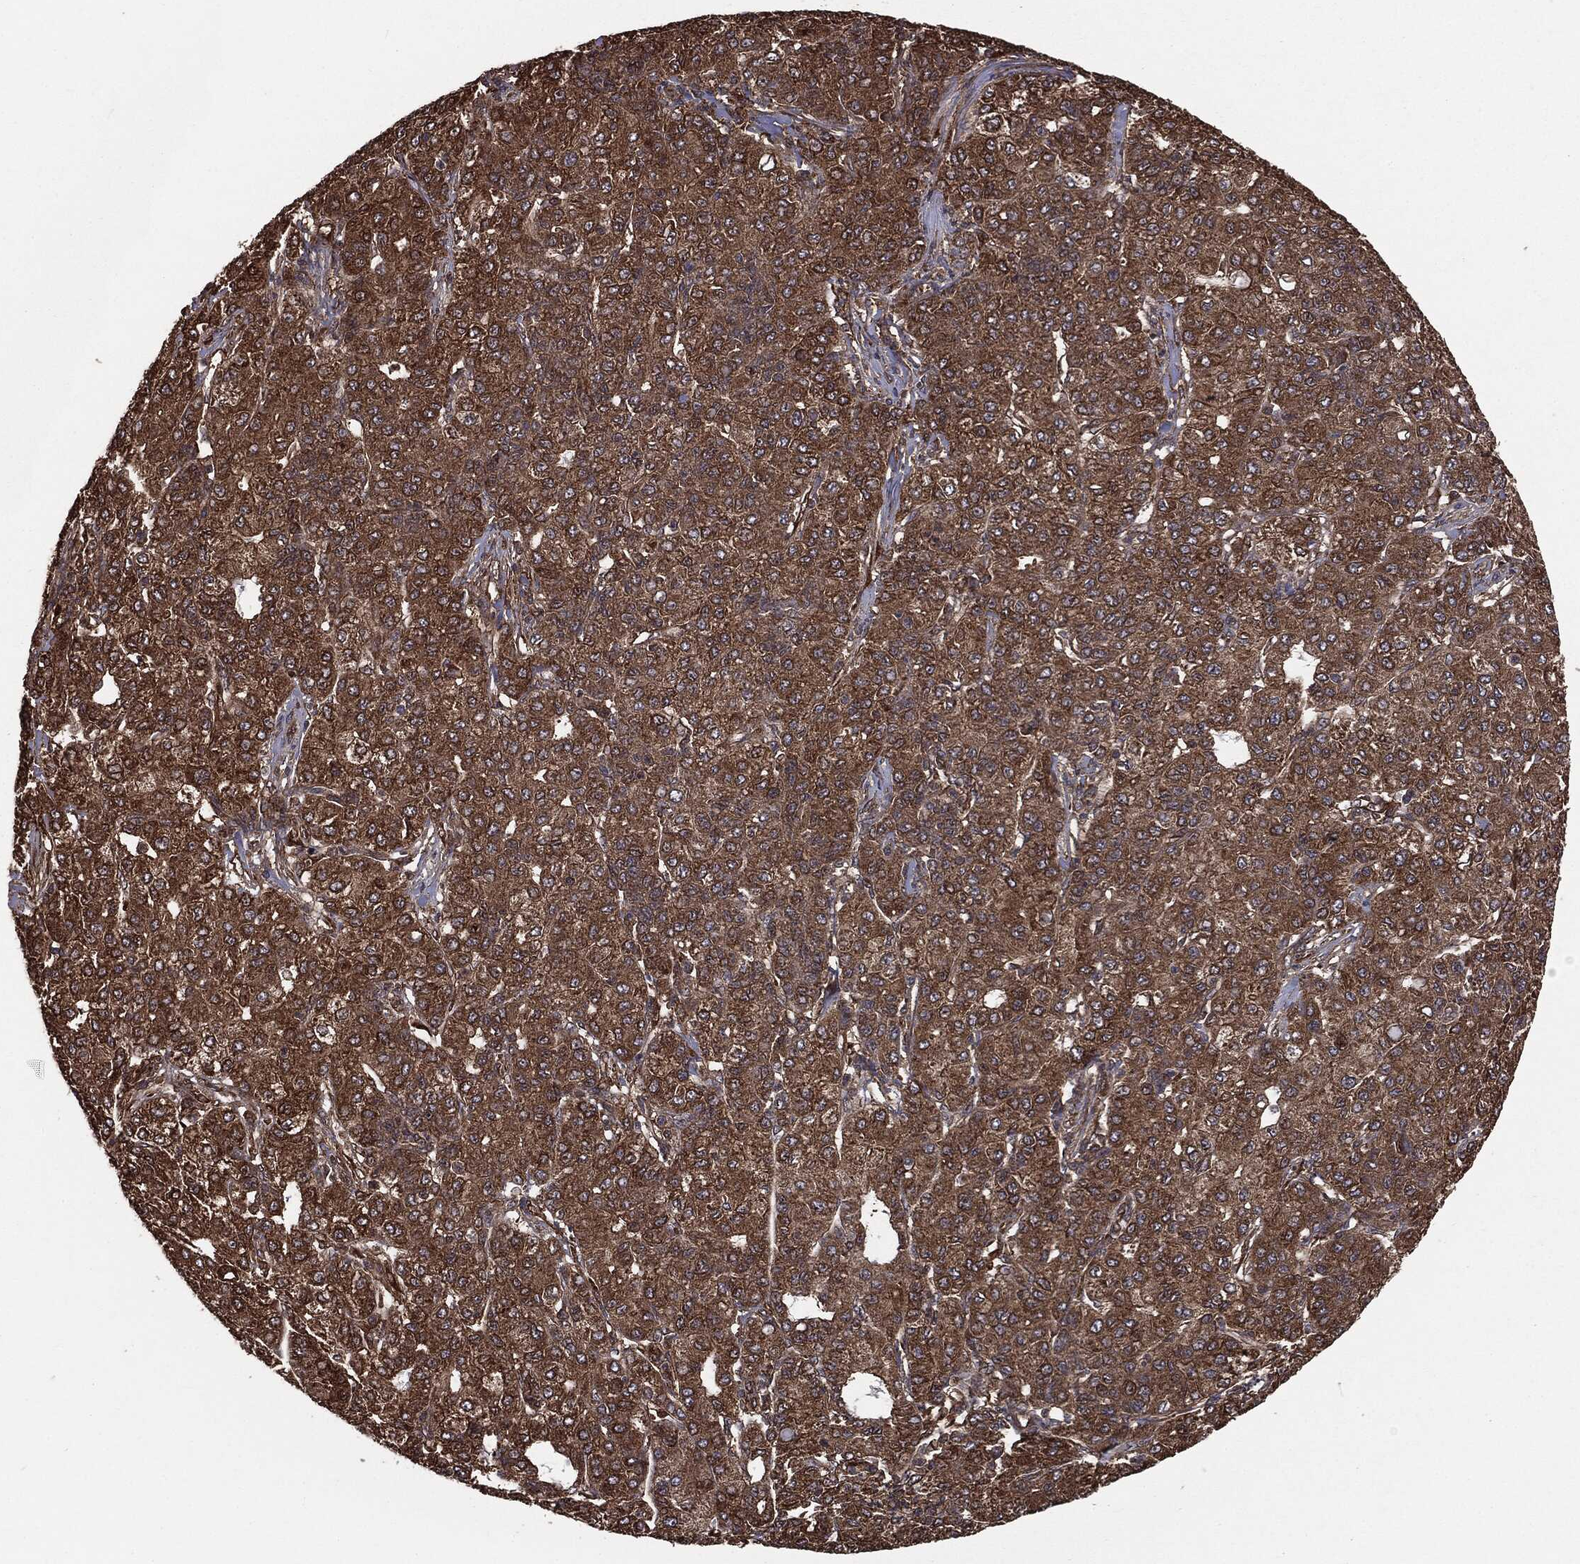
{"staining": {"intensity": "strong", "quantity": ">75%", "location": "cytoplasmic/membranous"}, "tissue": "liver cancer", "cell_type": "Tumor cells", "image_type": "cancer", "snomed": [{"axis": "morphology", "description": "Carcinoma, Hepatocellular, NOS"}, {"axis": "topography", "description": "Liver"}], "caption": "An image of human liver cancer (hepatocellular carcinoma) stained for a protein reveals strong cytoplasmic/membranous brown staining in tumor cells. The staining is performed using DAB brown chromogen to label protein expression. The nuclei are counter-stained blue using hematoxylin.", "gene": "NME1", "patient": {"sex": "male", "age": 65}}